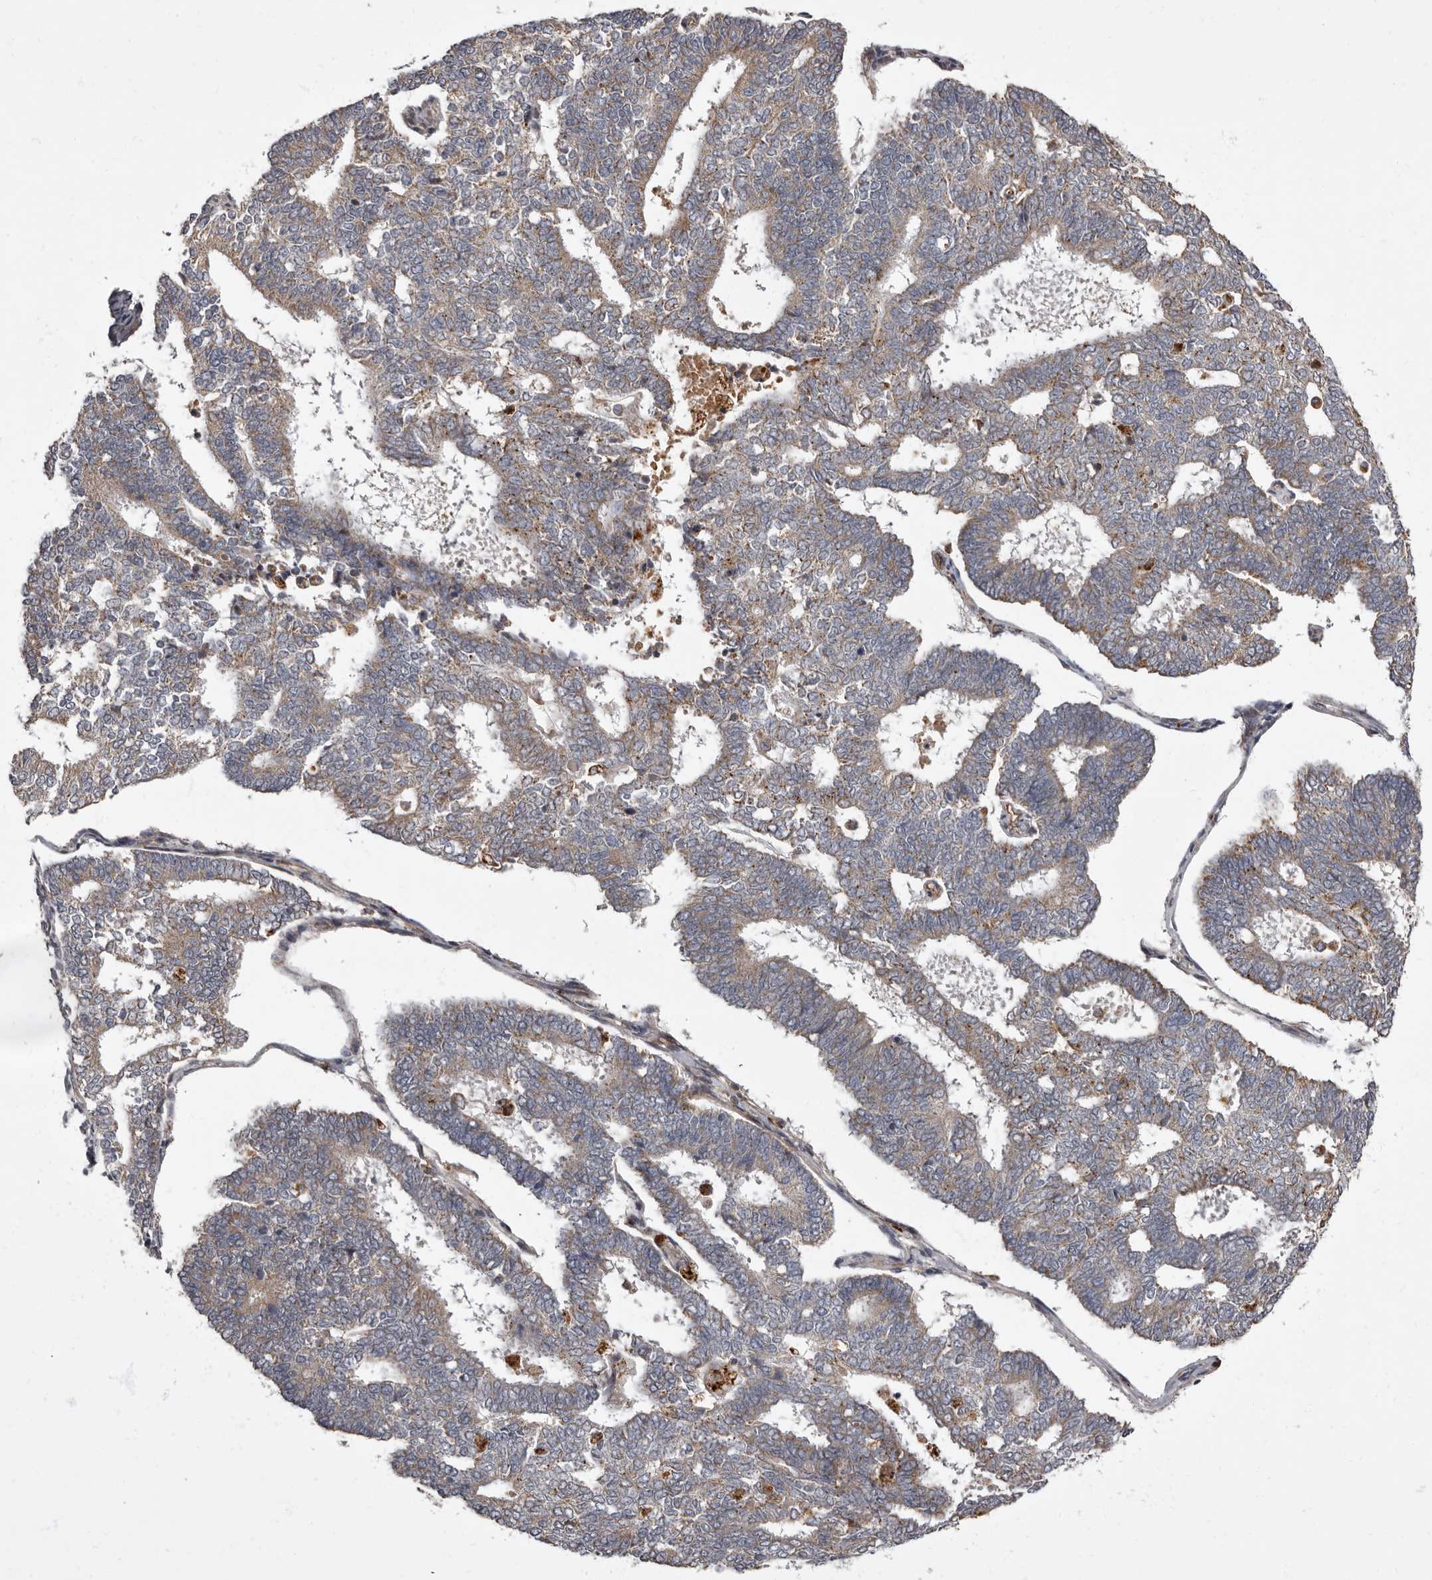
{"staining": {"intensity": "weak", "quantity": "25%-75%", "location": "cytoplasmic/membranous"}, "tissue": "endometrial cancer", "cell_type": "Tumor cells", "image_type": "cancer", "snomed": [{"axis": "morphology", "description": "Adenocarcinoma, NOS"}, {"axis": "topography", "description": "Endometrium"}], "caption": "Endometrial adenocarcinoma stained with immunohistochemistry (IHC) shows weak cytoplasmic/membranous positivity in about 25%-75% of tumor cells.", "gene": "ADCY2", "patient": {"sex": "female", "age": 70}}